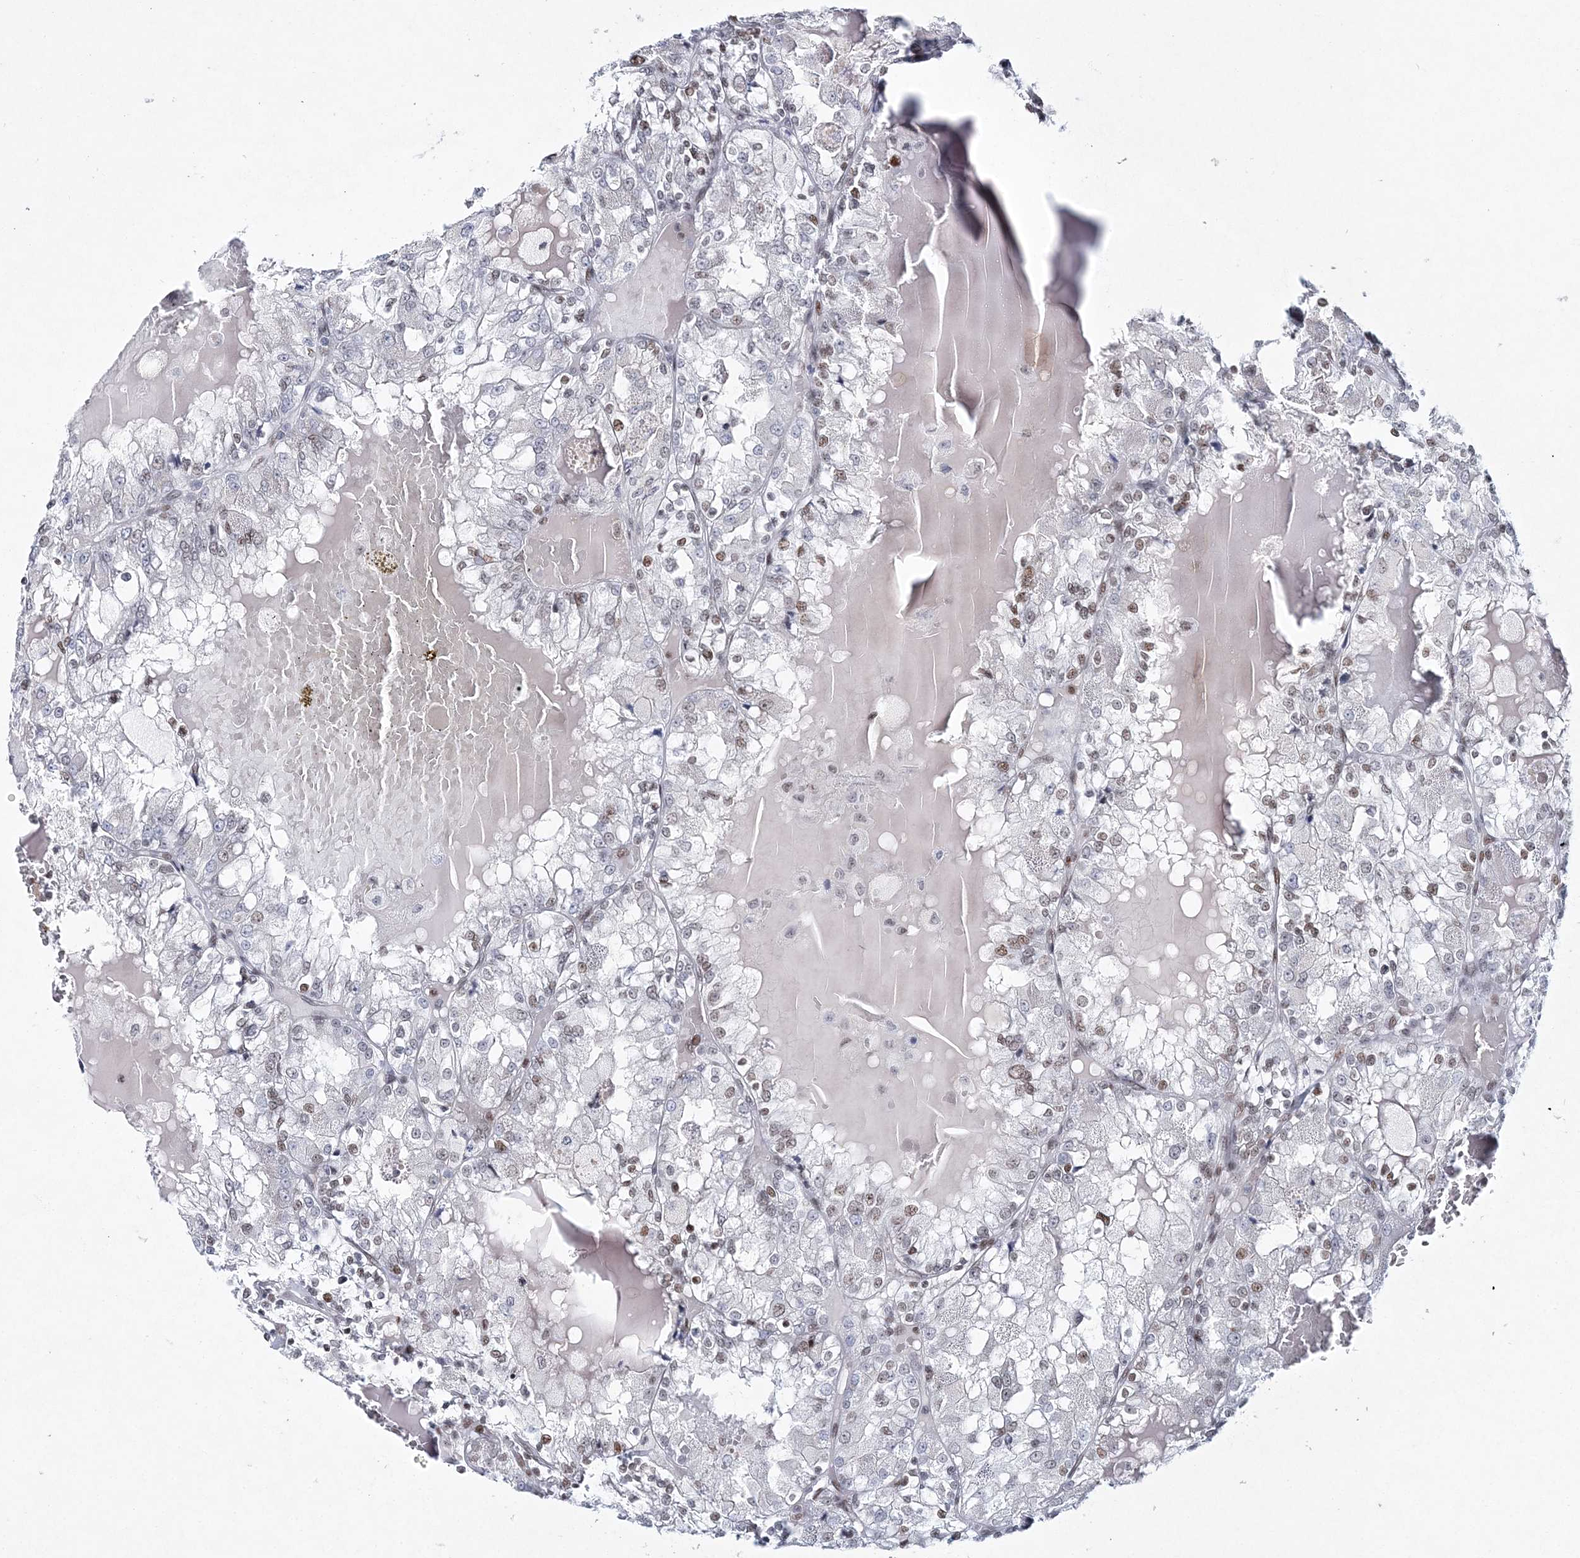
{"staining": {"intensity": "moderate", "quantity": "<25%", "location": "nuclear"}, "tissue": "renal cancer", "cell_type": "Tumor cells", "image_type": "cancer", "snomed": [{"axis": "morphology", "description": "Adenocarcinoma, NOS"}, {"axis": "topography", "description": "Kidney"}], "caption": "Adenocarcinoma (renal) stained for a protein shows moderate nuclear positivity in tumor cells.", "gene": "LRRFIP2", "patient": {"sex": "female", "age": 56}}